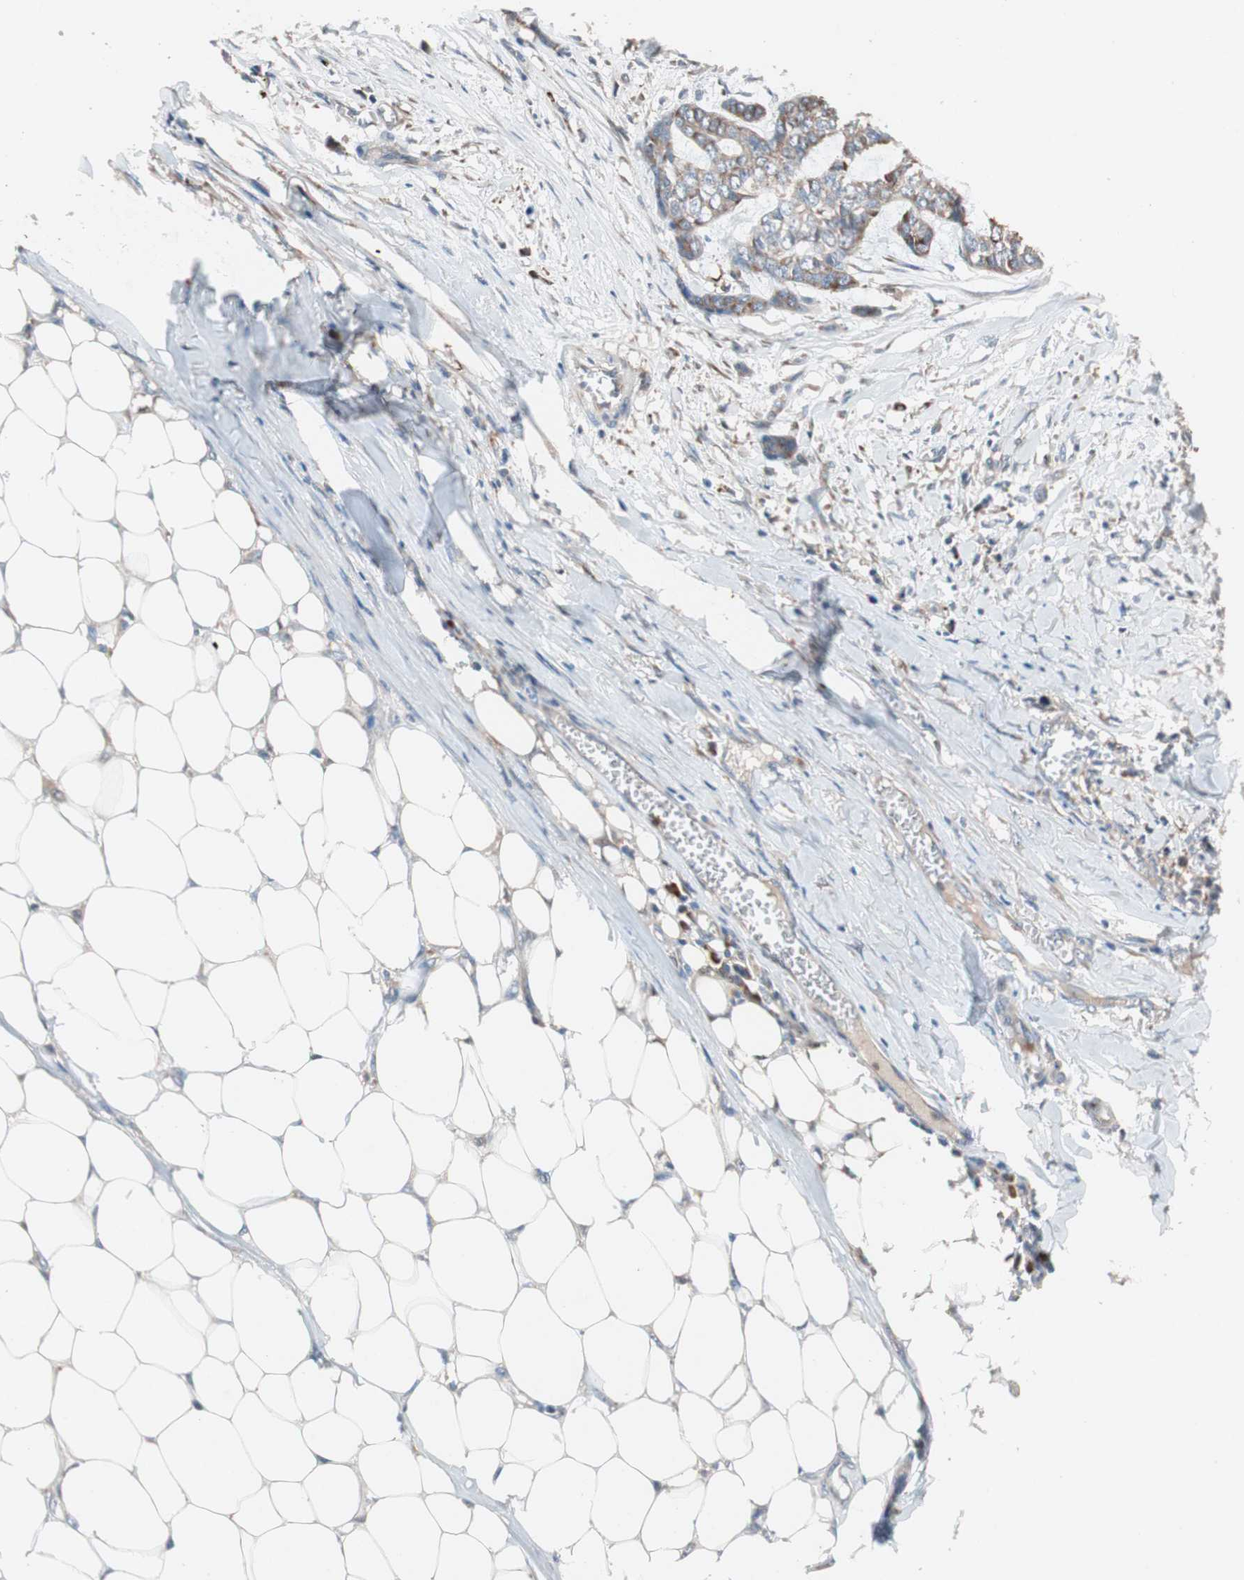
{"staining": {"intensity": "moderate", "quantity": "25%-75%", "location": "cytoplasmic/membranous"}, "tissue": "skin cancer", "cell_type": "Tumor cells", "image_type": "cancer", "snomed": [{"axis": "morphology", "description": "Basal cell carcinoma"}, {"axis": "topography", "description": "Skin"}], "caption": "Tumor cells display moderate cytoplasmic/membranous positivity in about 25%-75% of cells in skin cancer.", "gene": "FAAH", "patient": {"sex": "female", "age": 64}}